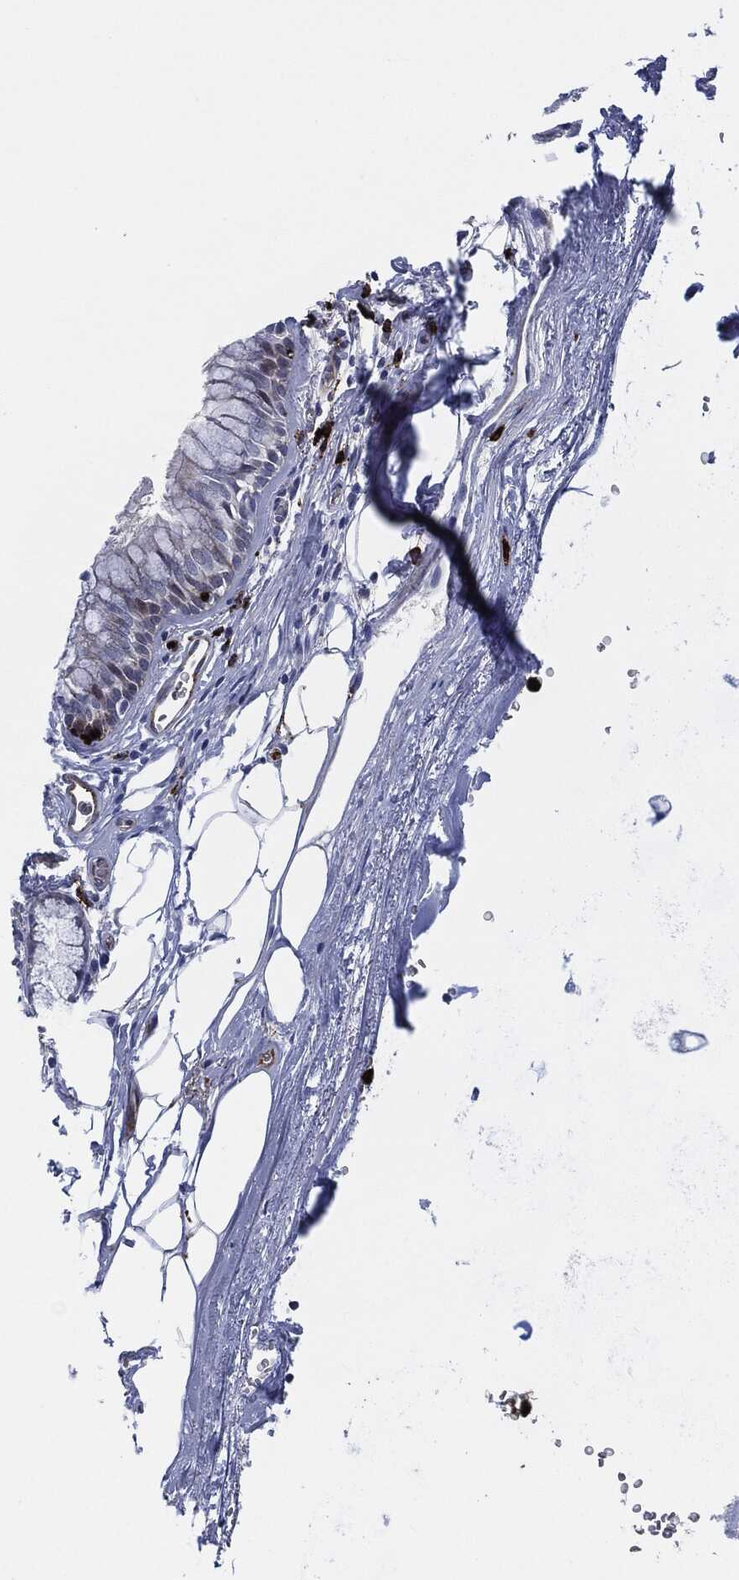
{"staining": {"intensity": "negative", "quantity": "none", "location": "none"}, "tissue": "bronchus", "cell_type": "Respiratory epithelial cells", "image_type": "normal", "snomed": [{"axis": "morphology", "description": "Normal tissue, NOS"}, {"axis": "topography", "description": "Bronchus"}], "caption": "Respiratory epithelial cells show no significant expression in benign bronchus. (Stains: DAB immunohistochemistry (IHC) with hematoxylin counter stain, Microscopy: brightfield microscopy at high magnification).", "gene": "MPO", "patient": {"sex": "male", "age": 82}}